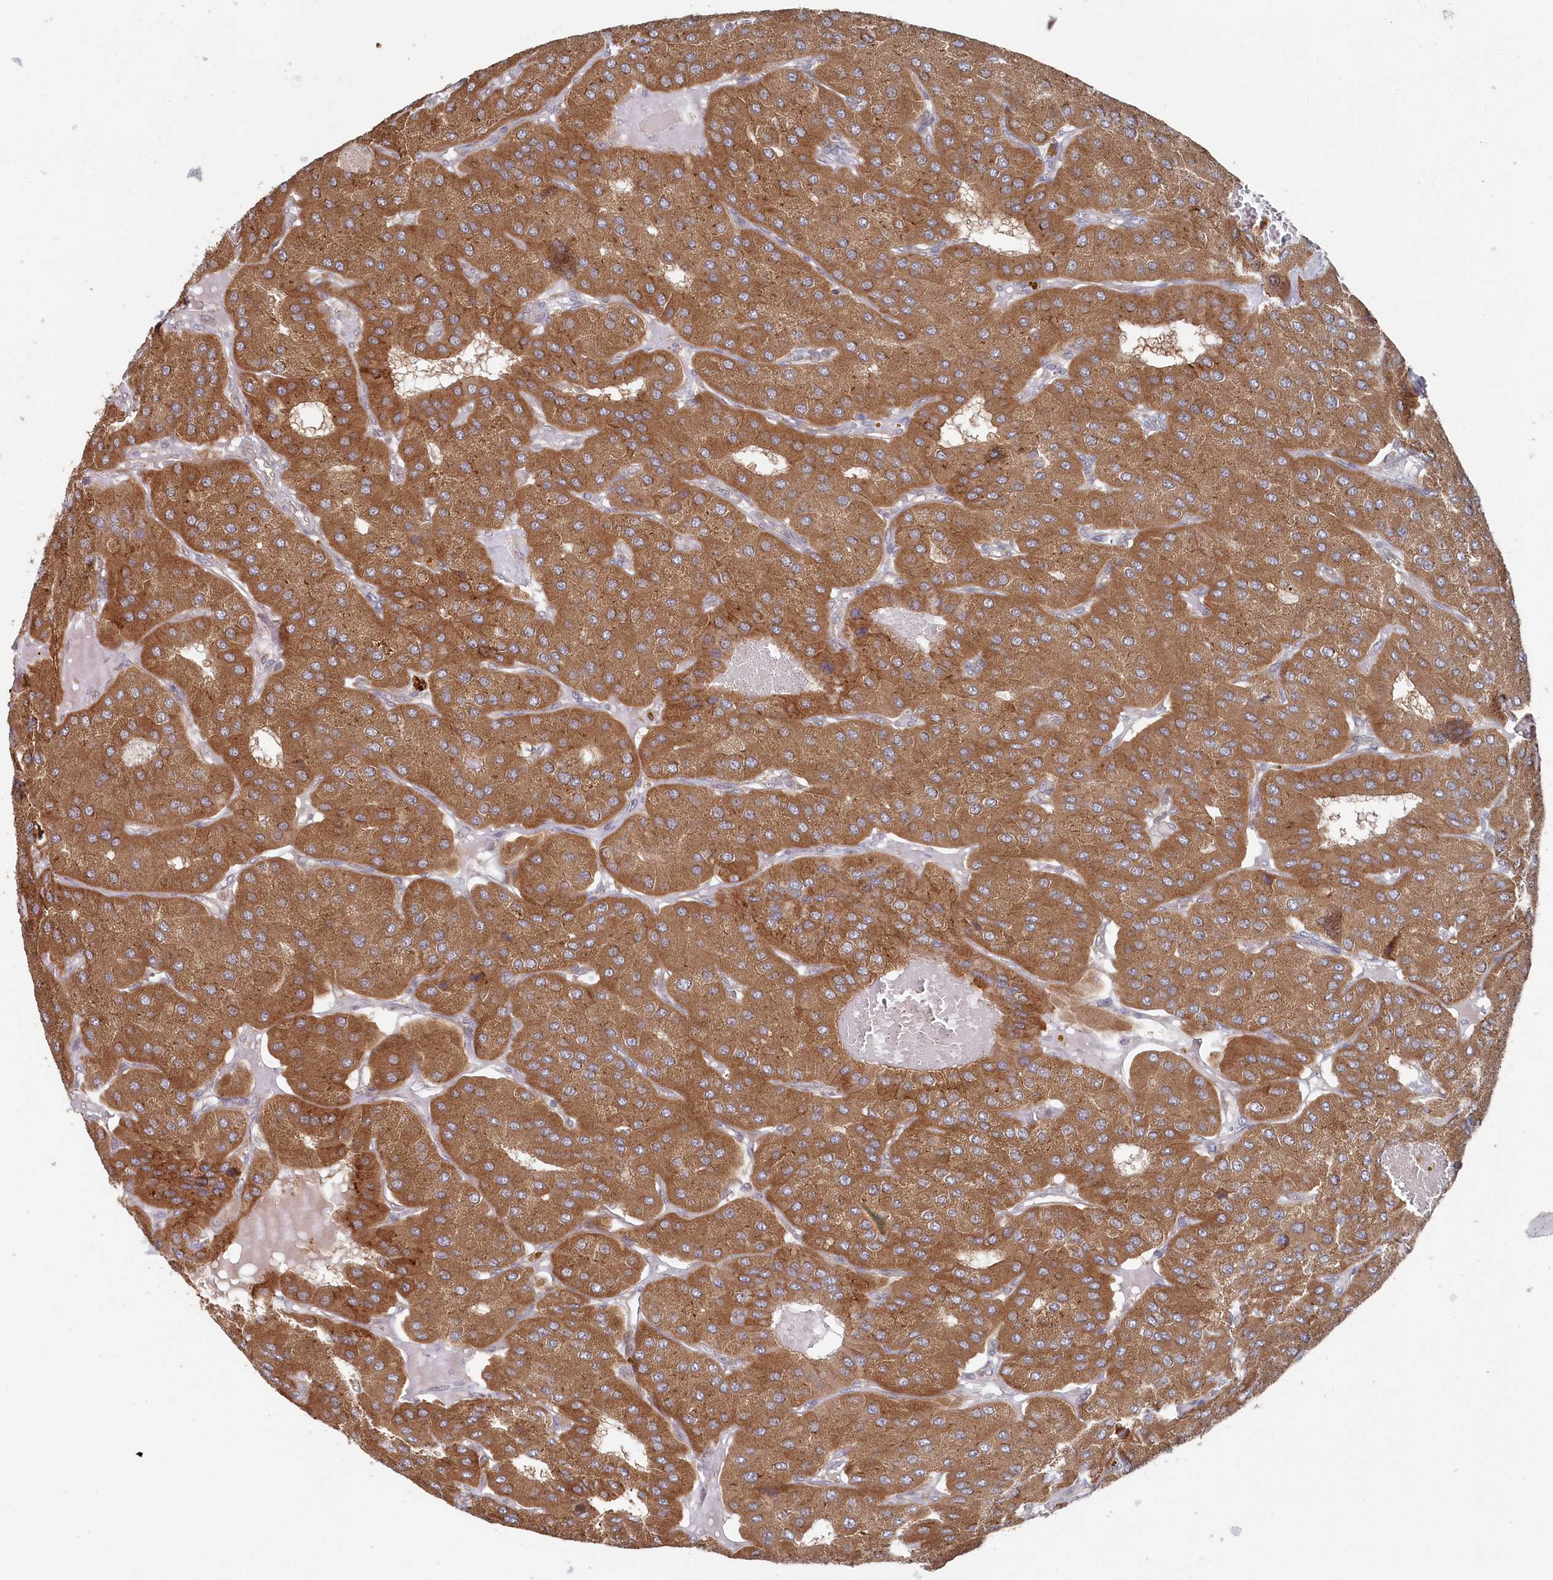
{"staining": {"intensity": "moderate", "quantity": ">75%", "location": "cytoplasmic/membranous"}, "tissue": "parathyroid gland", "cell_type": "Glandular cells", "image_type": "normal", "snomed": [{"axis": "morphology", "description": "Normal tissue, NOS"}, {"axis": "morphology", "description": "Adenoma, NOS"}, {"axis": "topography", "description": "Parathyroid gland"}], "caption": "A photomicrograph showing moderate cytoplasmic/membranous expression in about >75% of glandular cells in unremarkable parathyroid gland, as visualized by brown immunohistochemical staining.", "gene": "WAPL", "patient": {"sex": "female", "age": 86}}